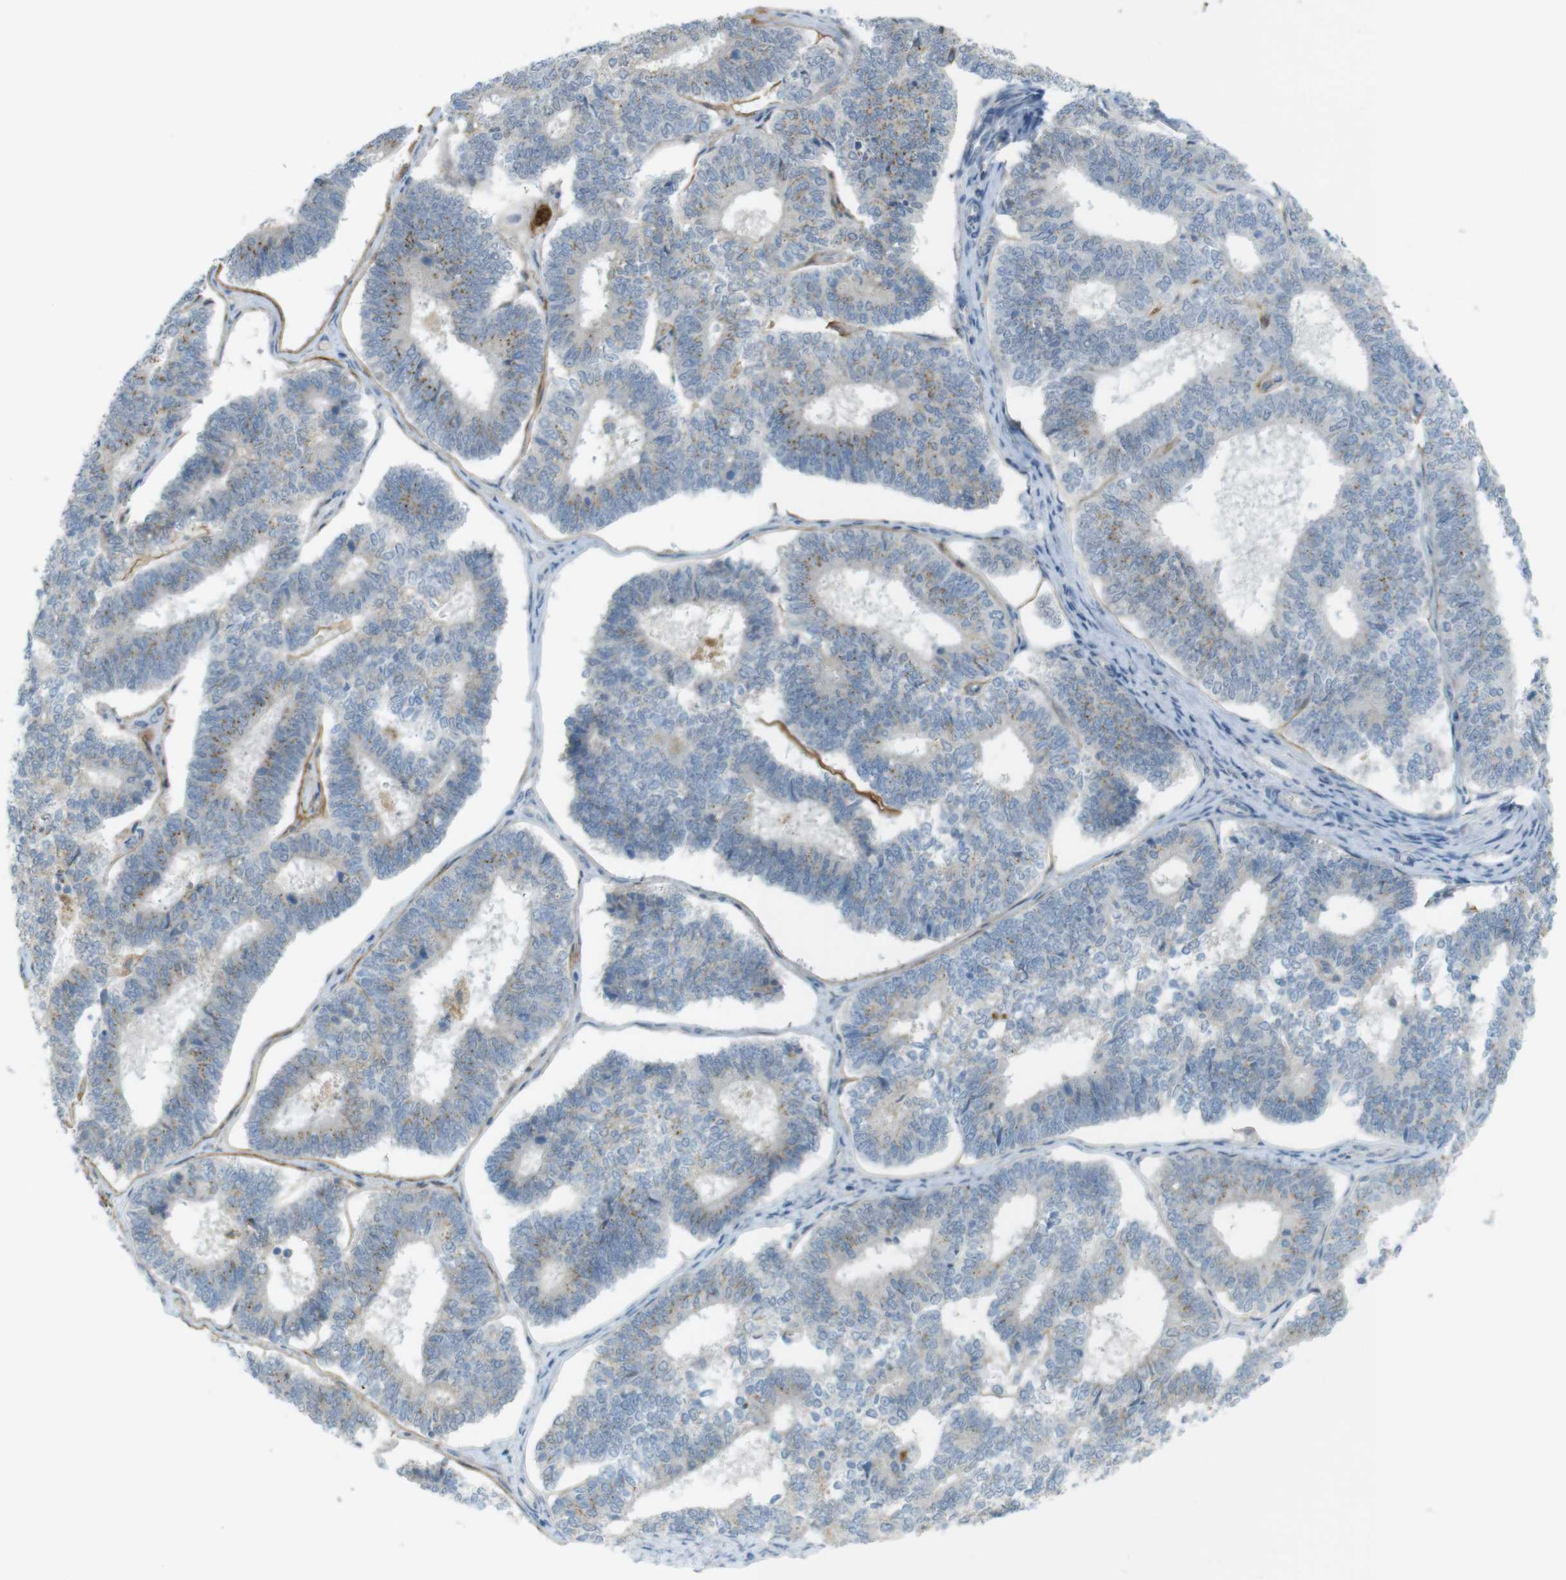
{"staining": {"intensity": "moderate", "quantity": "25%-75%", "location": "cytoplasmic/membranous"}, "tissue": "endometrial cancer", "cell_type": "Tumor cells", "image_type": "cancer", "snomed": [{"axis": "morphology", "description": "Adenocarcinoma, NOS"}, {"axis": "topography", "description": "Endometrium"}], "caption": "Immunohistochemistry (IHC) staining of endometrial cancer (adenocarcinoma), which exhibits medium levels of moderate cytoplasmic/membranous staining in about 25%-75% of tumor cells indicating moderate cytoplasmic/membranous protein expression. The staining was performed using DAB (3,3'-diaminobenzidine) (brown) for protein detection and nuclei were counterstained in hematoxylin (blue).", "gene": "UGT8", "patient": {"sex": "female", "age": 70}}